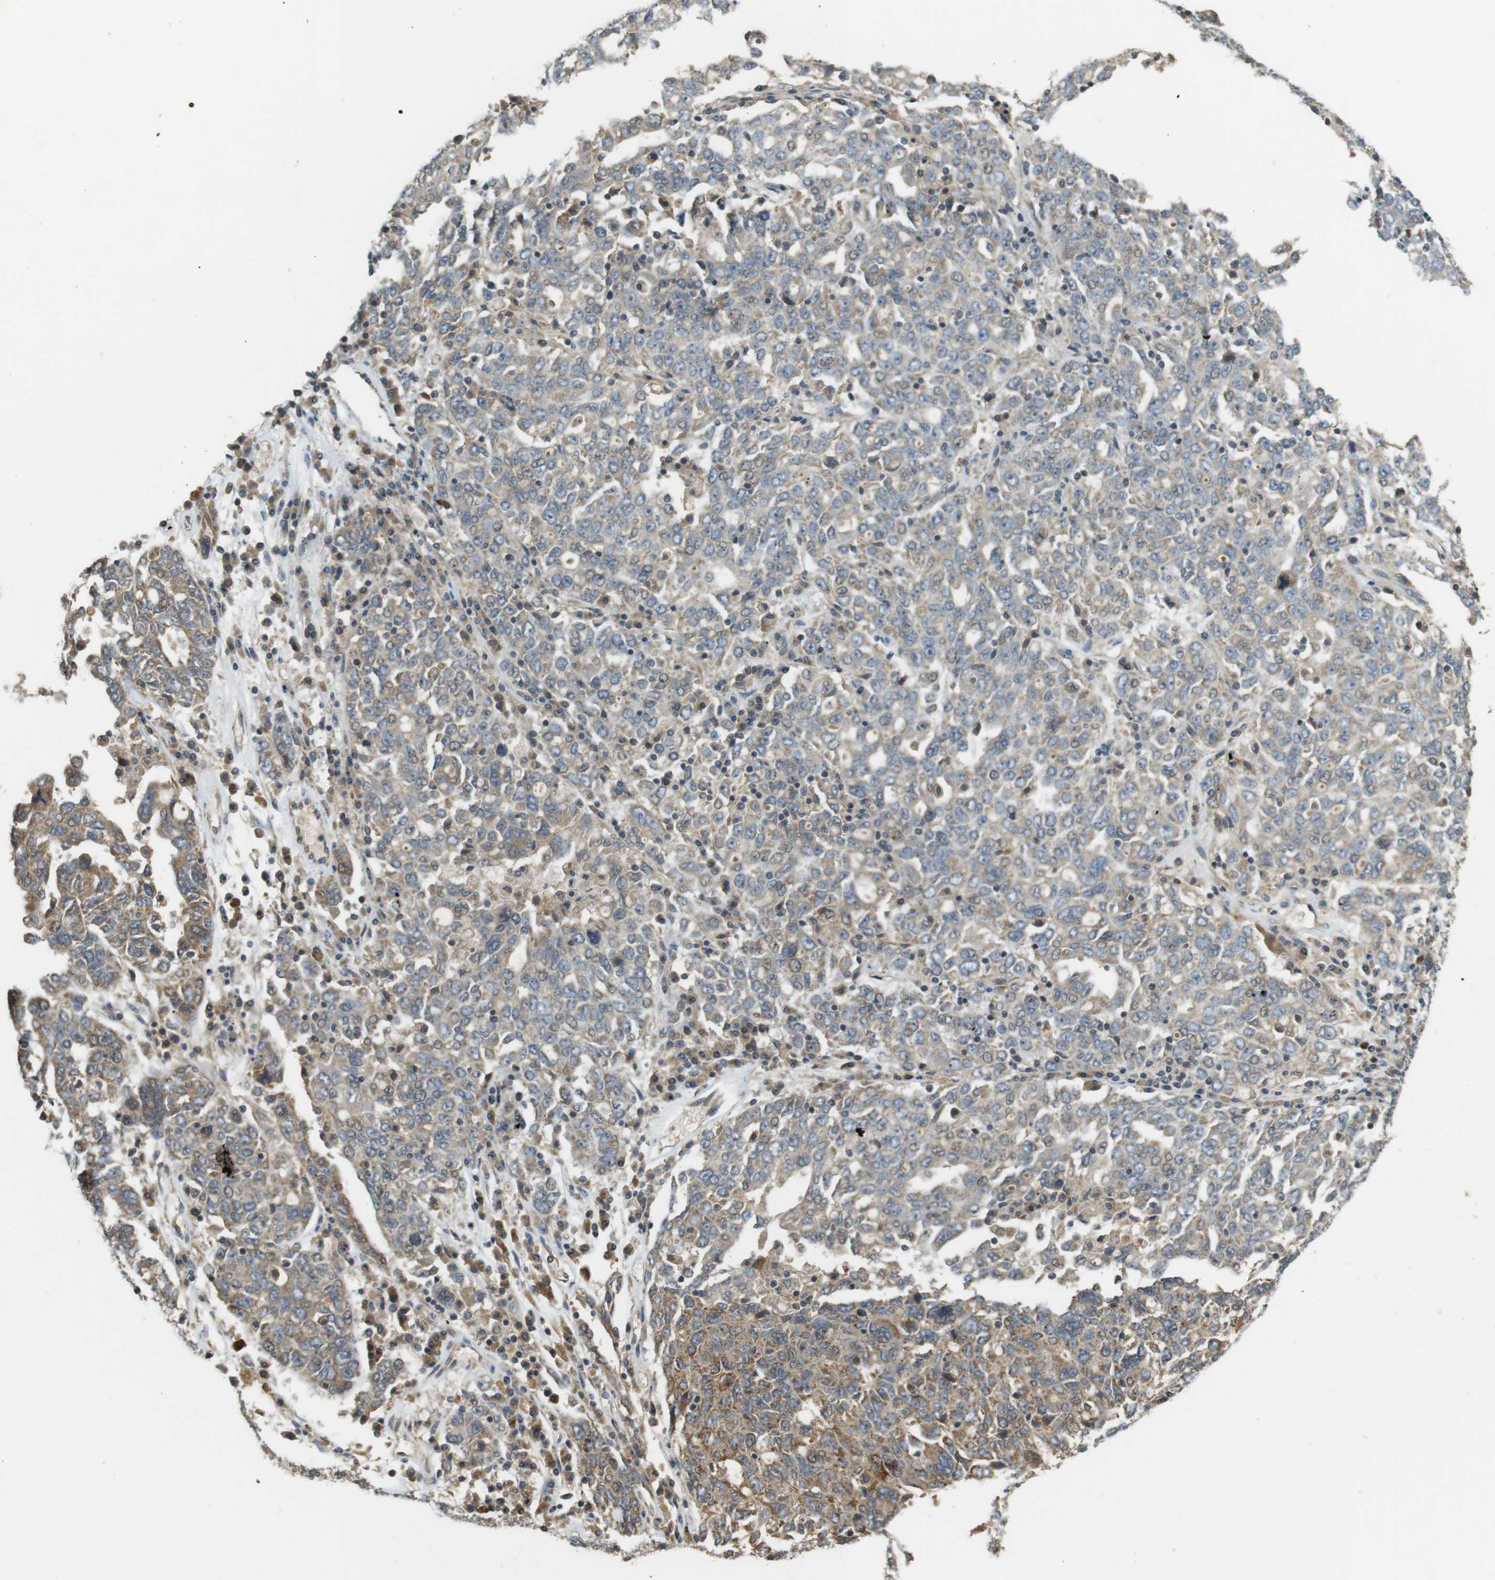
{"staining": {"intensity": "moderate", "quantity": "<25%", "location": "cytoplasmic/membranous"}, "tissue": "ovarian cancer", "cell_type": "Tumor cells", "image_type": "cancer", "snomed": [{"axis": "morphology", "description": "Carcinoma, endometroid"}, {"axis": "topography", "description": "Ovary"}], "caption": "An image of ovarian cancer (endometroid carcinoma) stained for a protein displays moderate cytoplasmic/membranous brown staining in tumor cells.", "gene": "CLTC", "patient": {"sex": "female", "age": 62}}